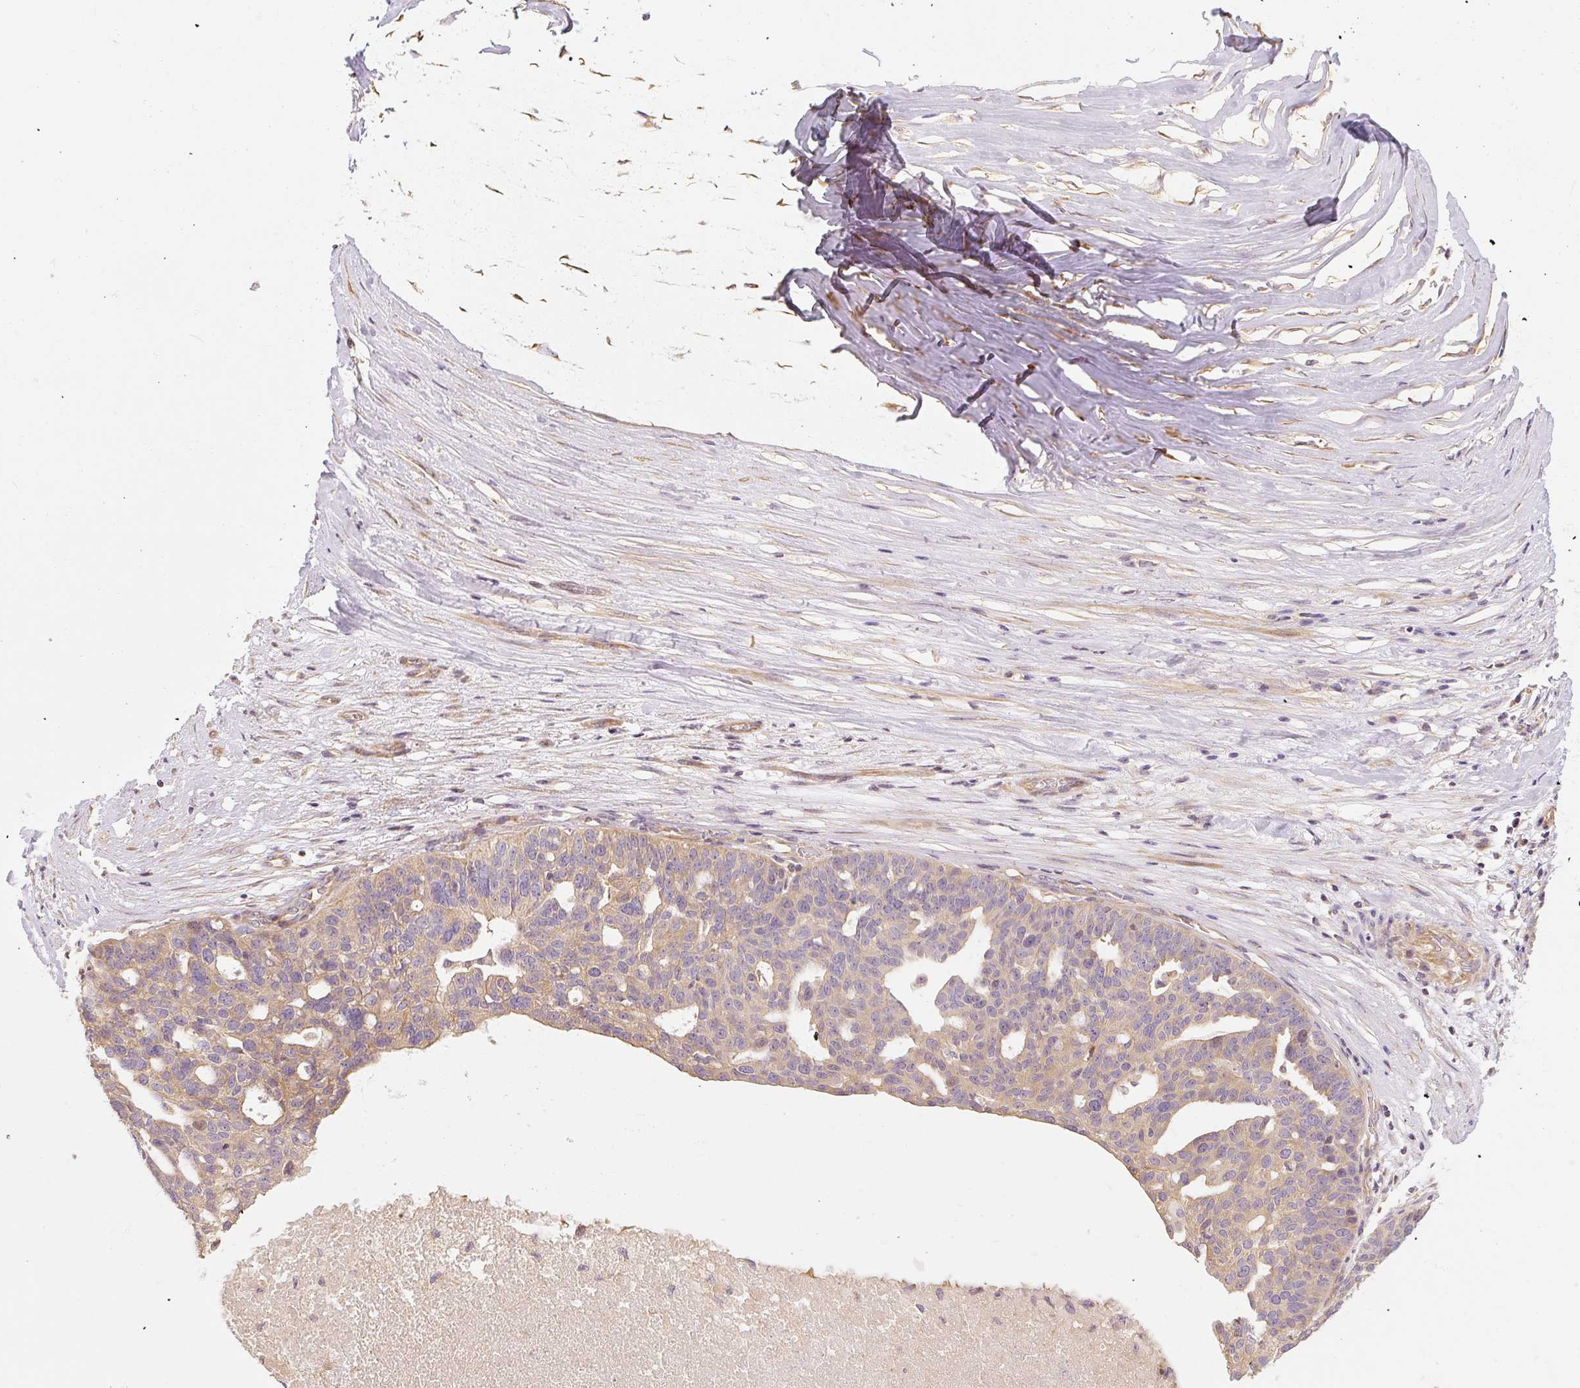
{"staining": {"intensity": "weak", "quantity": "<25%", "location": "cytoplasmic/membranous"}, "tissue": "ovarian cancer", "cell_type": "Tumor cells", "image_type": "cancer", "snomed": [{"axis": "morphology", "description": "Cystadenocarcinoma, serous, NOS"}, {"axis": "topography", "description": "Ovary"}], "caption": "The micrograph reveals no staining of tumor cells in serous cystadenocarcinoma (ovarian).", "gene": "RB1CC1", "patient": {"sex": "female", "age": 59}}